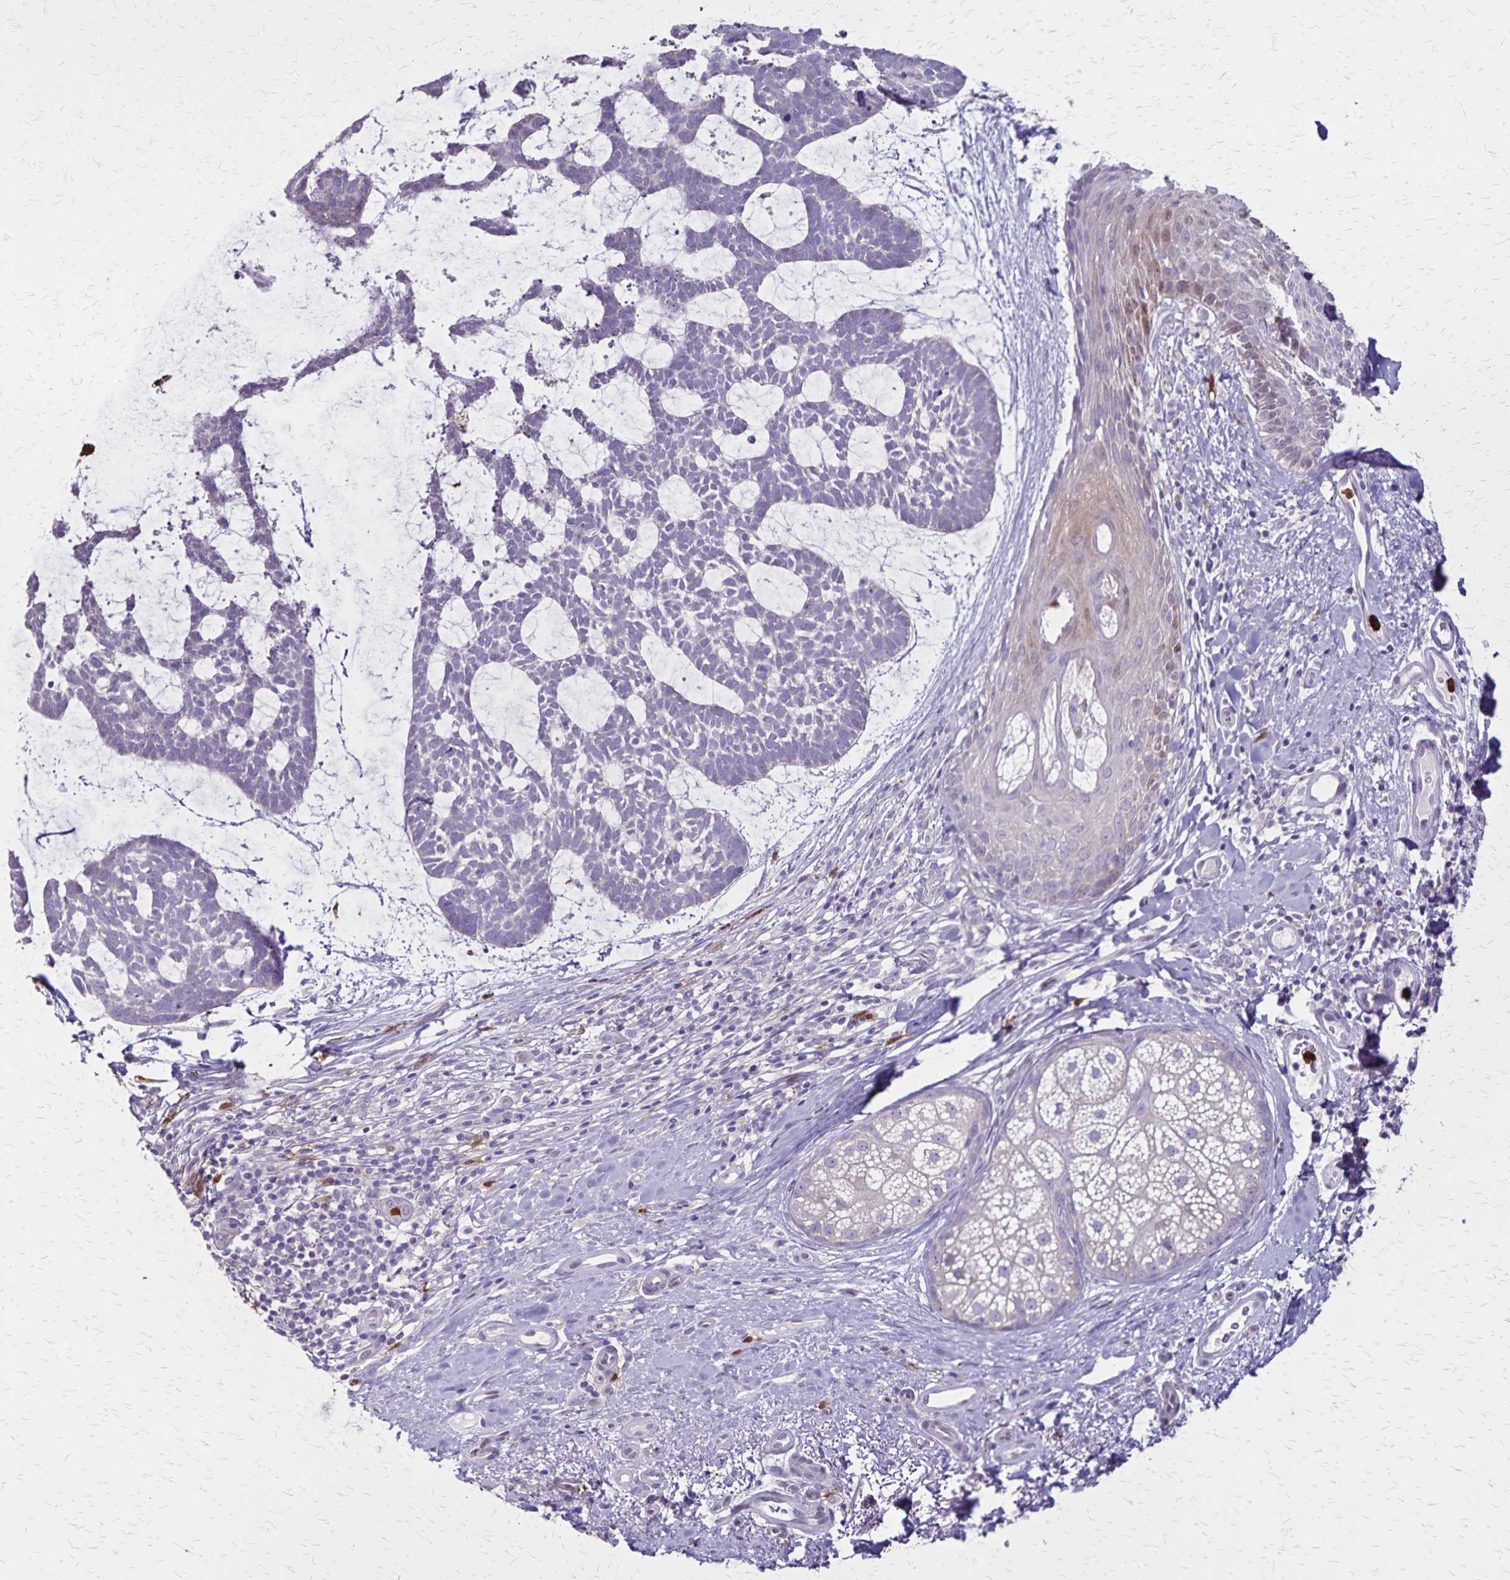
{"staining": {"intensity": "negative", "quantity": "none", "location": "none"}, "tissue": "skin cancer", "cell_type": "Tumor cells", "image_type": "cancer", "snomed": [{"axis": "morphology", "description": "Basal cell carcinoma"}, {"axis": "topography", "description": "Skin"}], "caption": "Immunohistochemistry (IHC) micrograph of neoplastic tissue: basal cell carcinoma (skin) stained with DAB (3,3'-diaminobenzidine) reveals no significant protein expression in tumor cells. (Brightfield microscopy of DAB immunohistochemistry (IHC) at high magnification).", "gene": "ULBP3", "patient": {"sex": "male", "age": 64}}